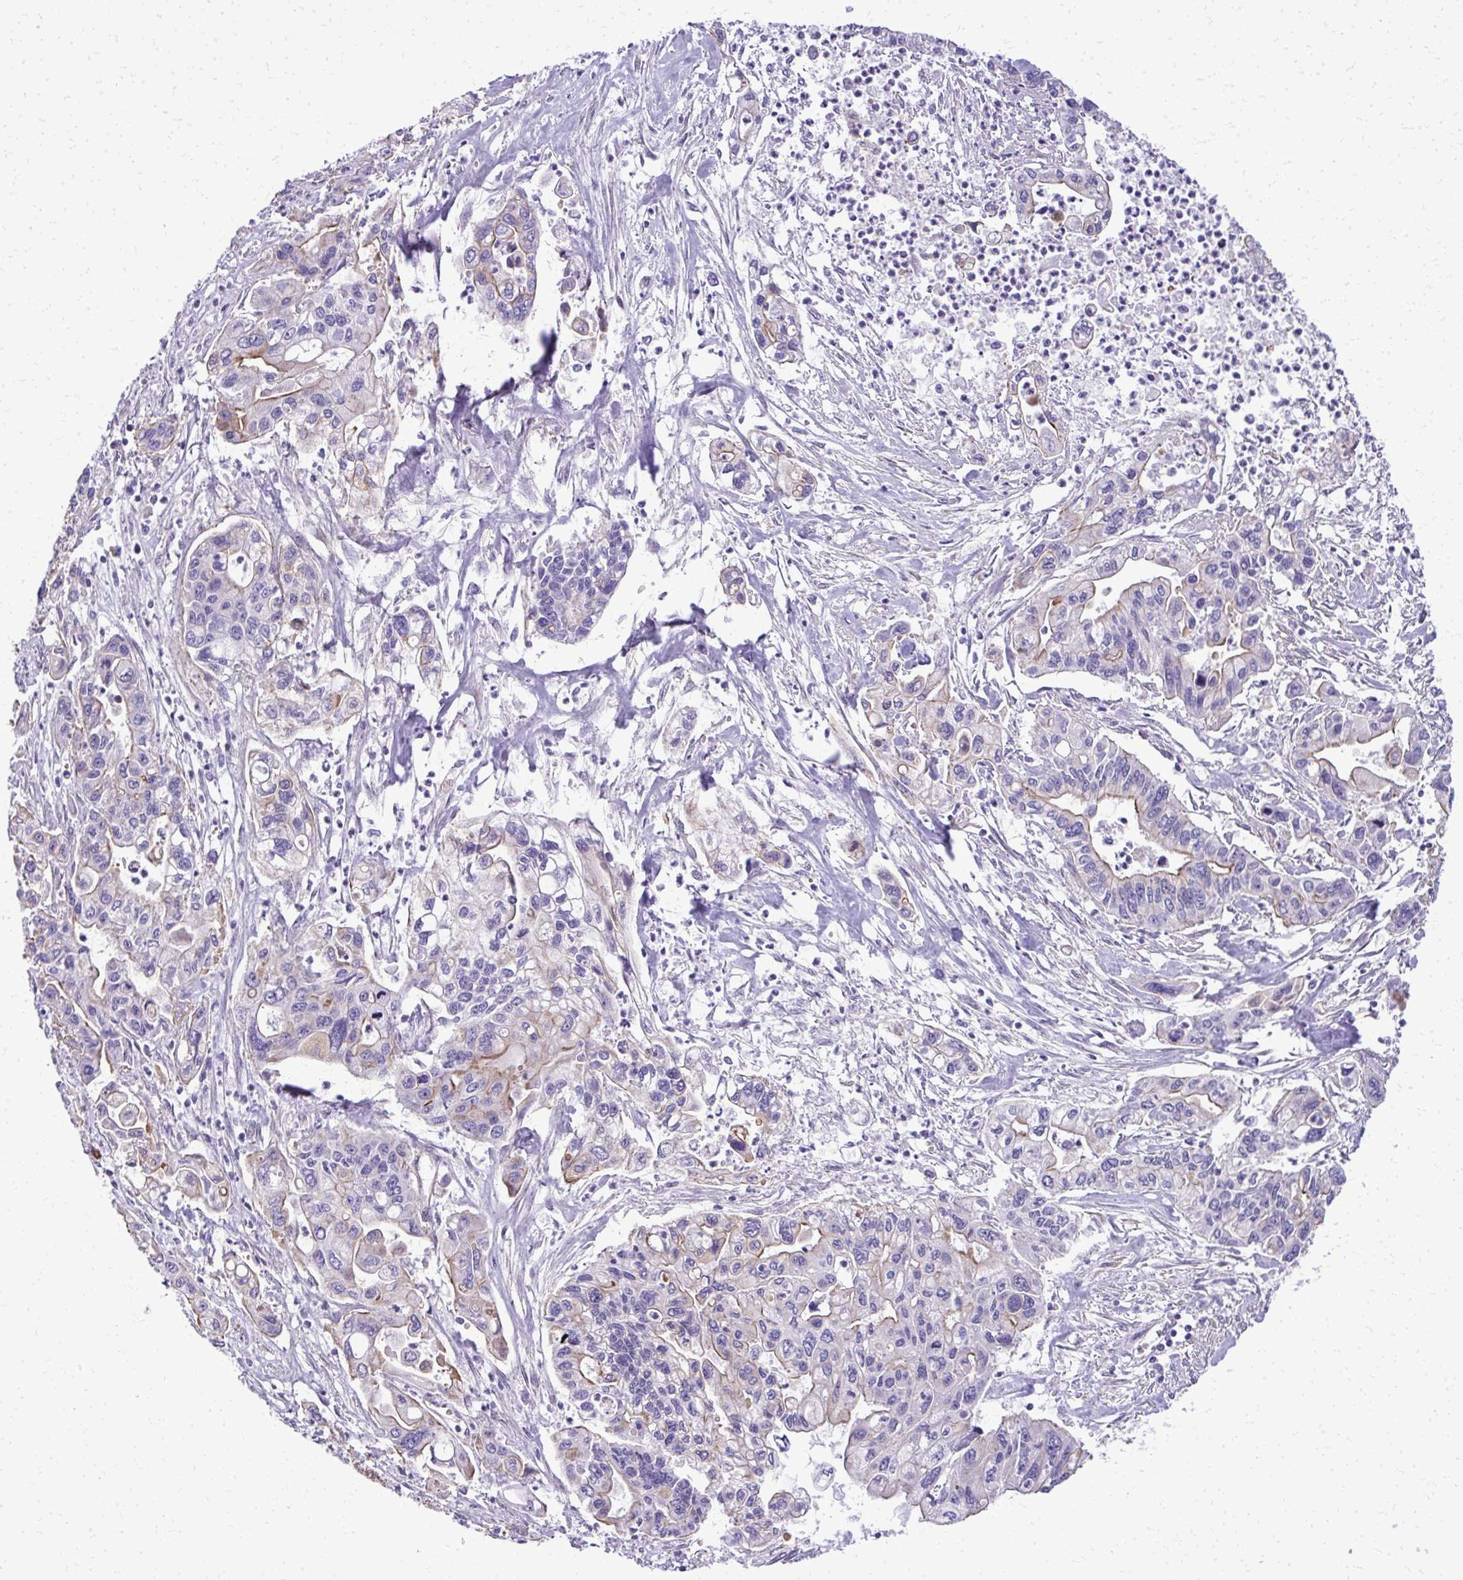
{"staining": {"intensity": "moderate", "quantity": "<25%", "location": "cytoplasmic/membranous"}, "tissue": "pancreatic cancer", "cell_type": "Tumor cells", "image_type": "cancer", "snomed": [{"axis": "morphology", "description": "Adenocarcinoma, NOS"}, {"axis": "topography", "description": "Pancreas"}], "caption": "A low amount of moderate cytoplasmic/membranous staining is identified in approximately <25% of tumor cells in pancreatic cancer (adenocarcinoma) tissue.", "gene": "RUNDC3B", "patient": {"sex": "male", "age": 62}}